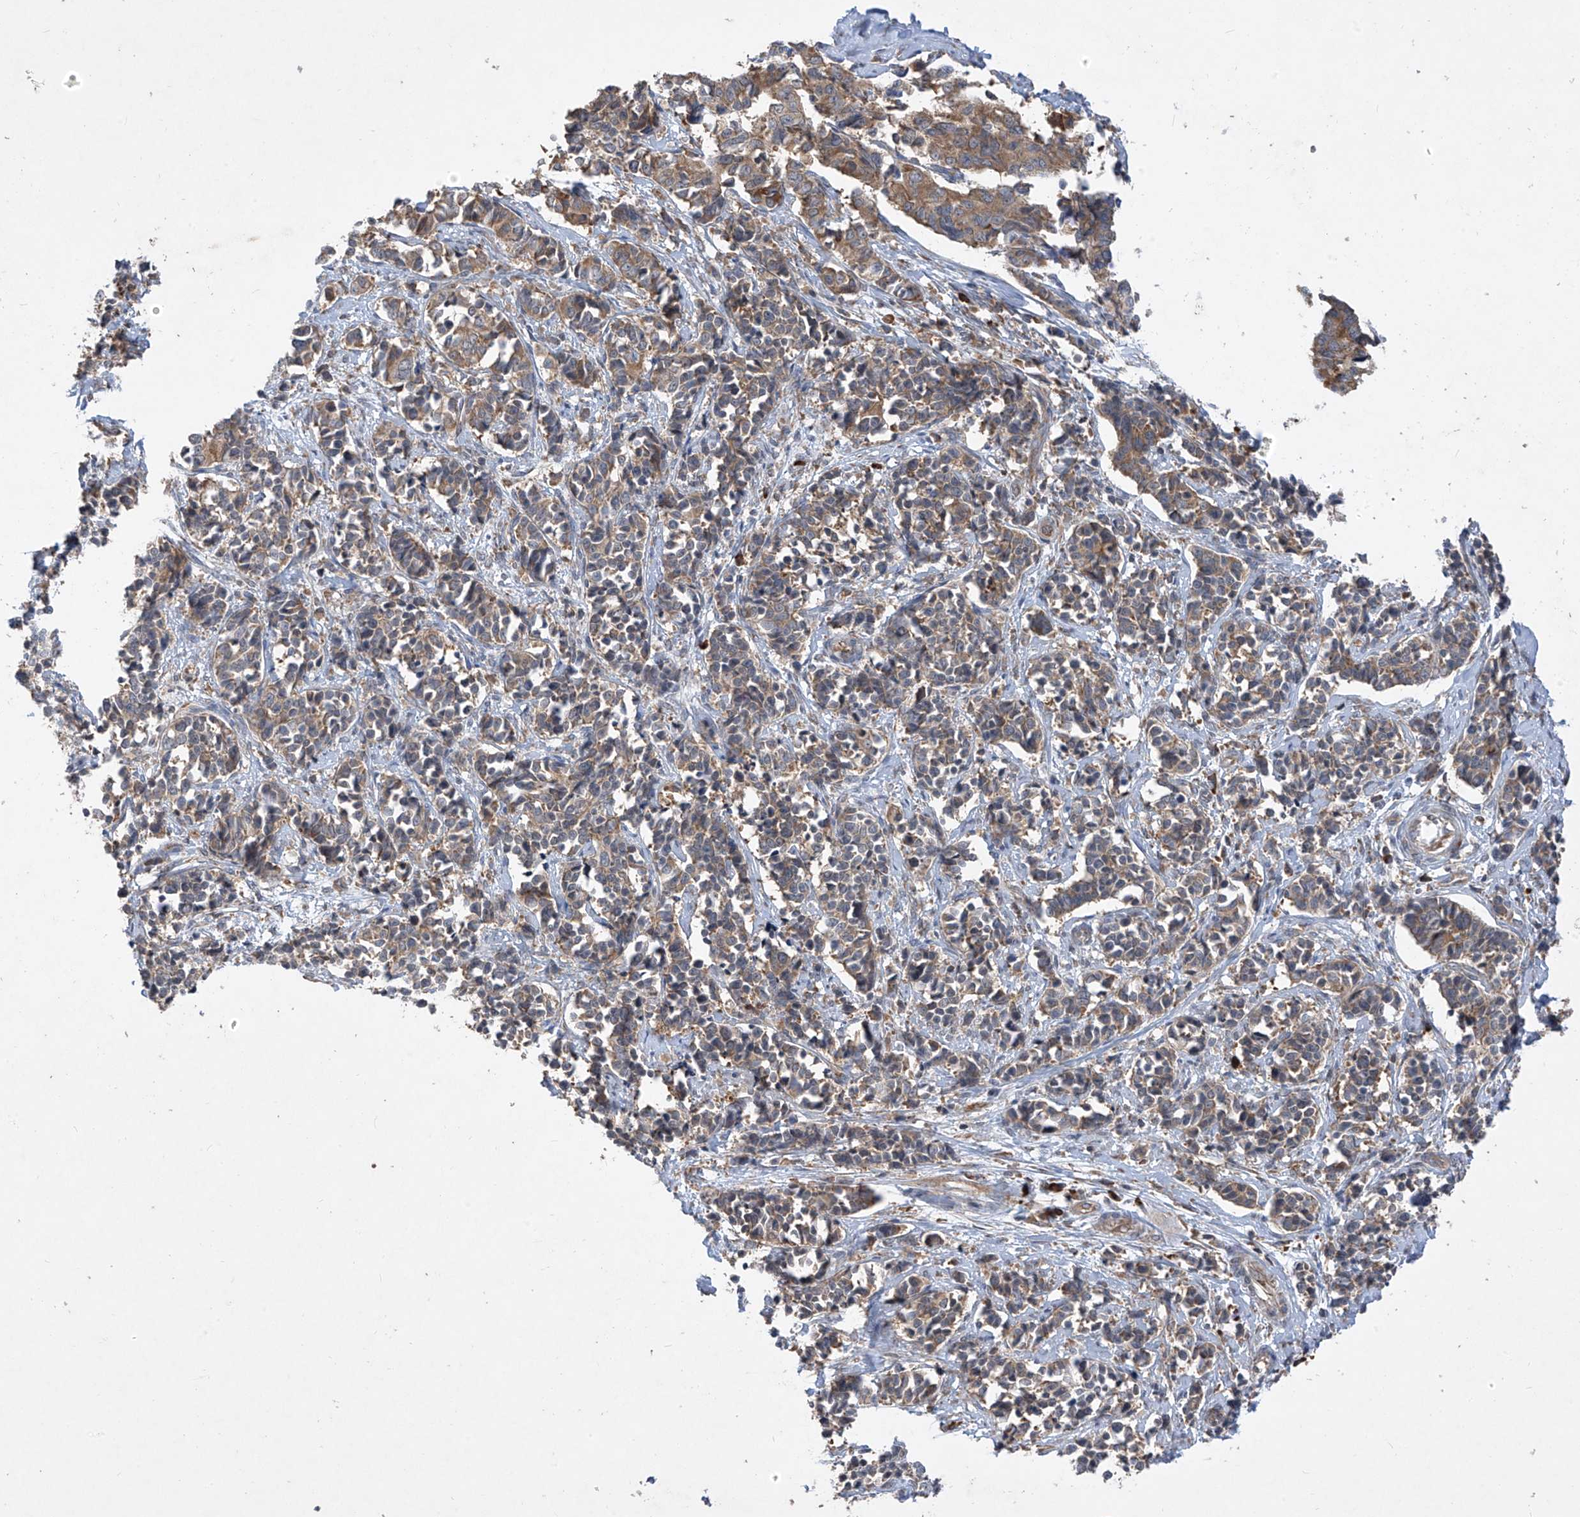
{"staining": {"intensity": "weak", "quantity": "25%-75%", "location": "cytoplasmic/membranous"}, "tissue": "cervical cancer", "cell_type": "Tumor cells", "image_type": "cancer", "snomed": [{"axis": "morphology", "description": "Normal tissue, NOS"}, {"axis": "morphology", "description": "Squamous cell carcinoma, NOS"}, {"axis": "topography", "description": "Cervix"}], "caption": "Cervical squamous cell carcinoma tissue exhibits weak cytoplasmic/membranous positivity in approximately 25%-75% of tumor cells", "gene": "RPL34", "patient": {"sex": "female", "age": 35}}